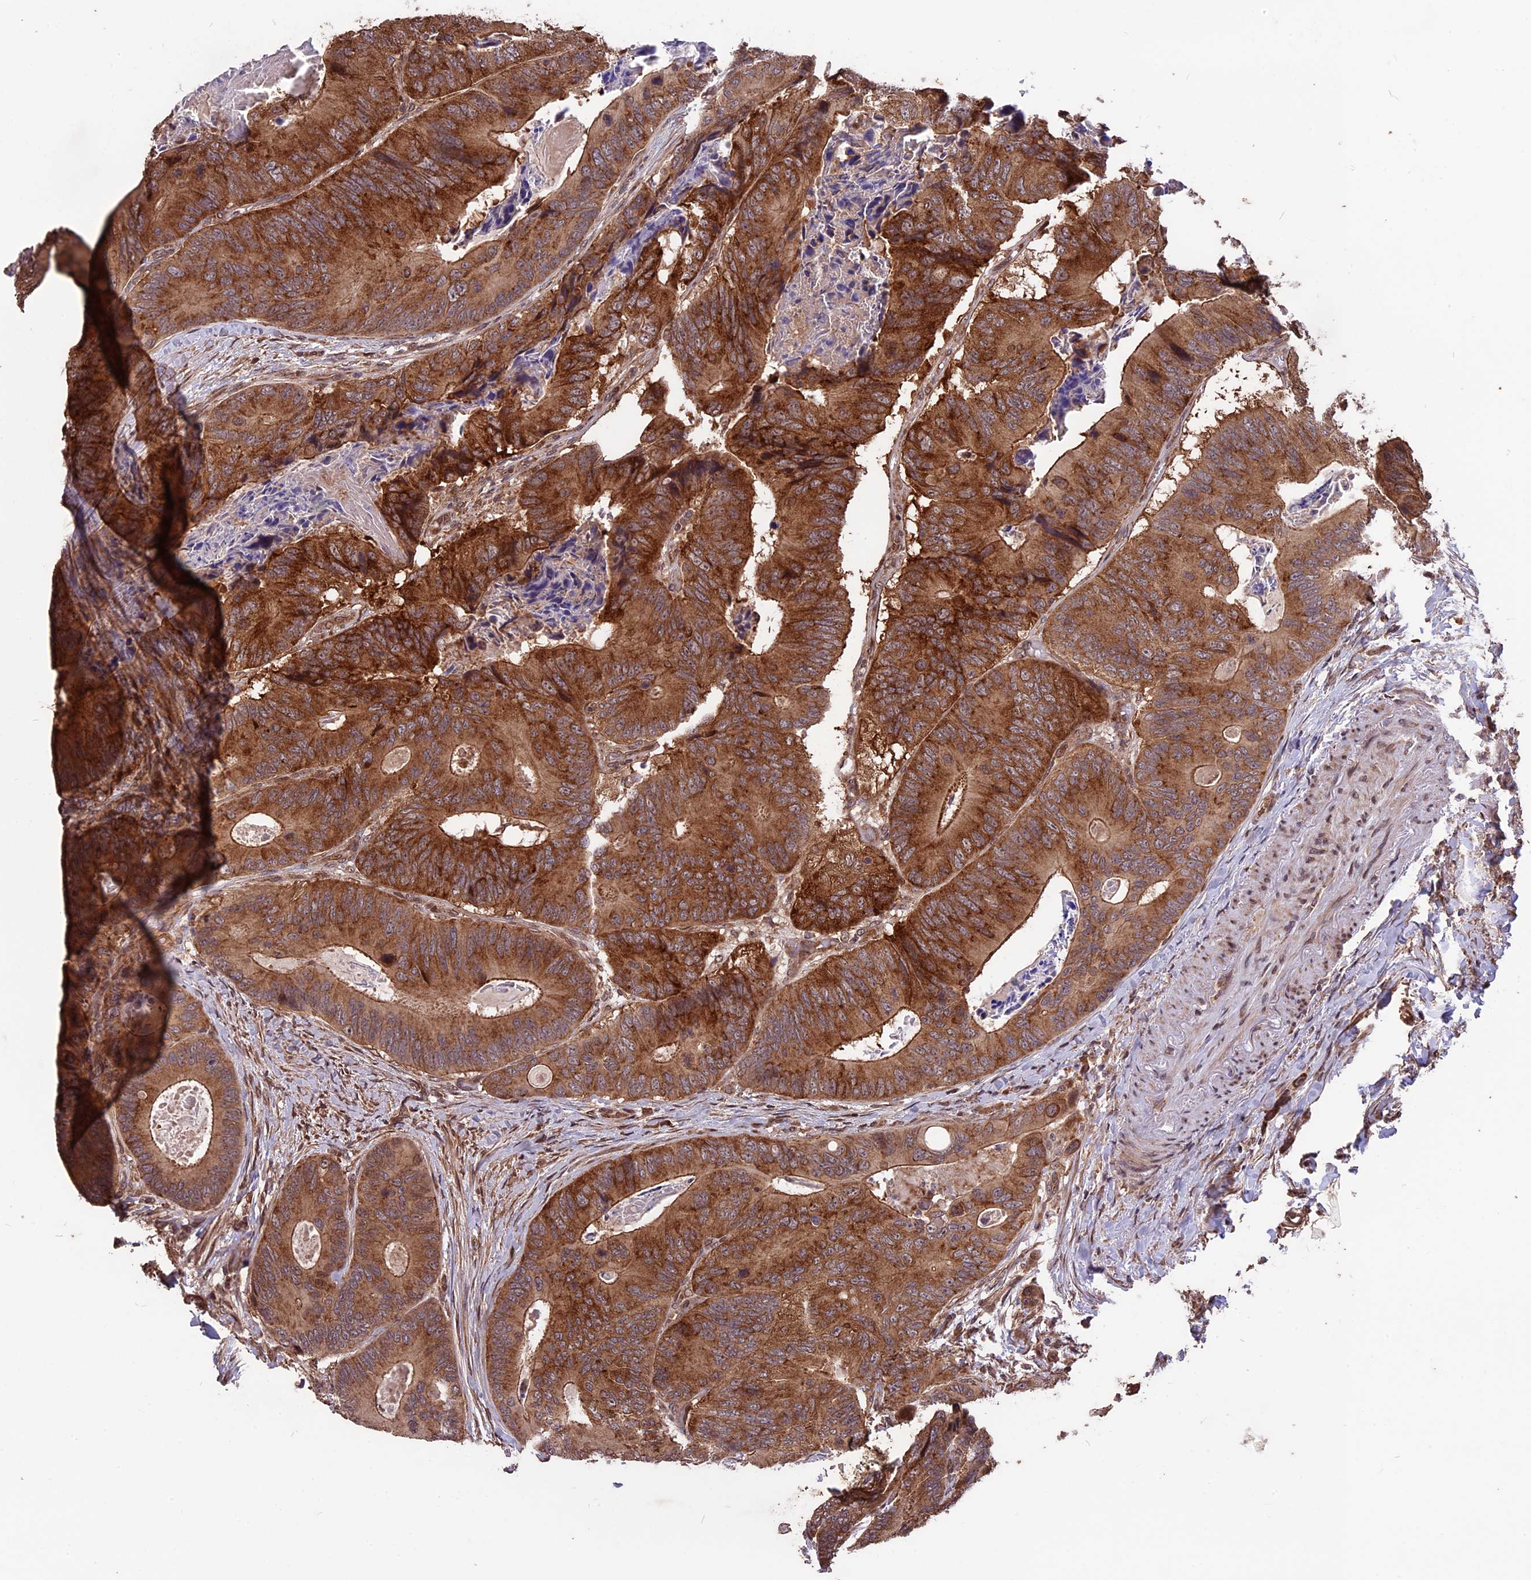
{"staining": {"intensity": "strong", "quantity": ">75%", "location": "cytoplasmic/membranous"}, "tissue": "colorectal cancer", "cell_type": "Tumor cells", "image_type": "cancer", "snomed": [{"axis": "morphology", "description": "Adenocarcinoma, NOS"}, {"axis": "topography", "description": "Colon"}], "caption": "Human colorectal cancer (adenocarcinoma) stained with a brown dye reveals strong cytoplasmic/membranous positive staining in about >75% of tumor cells.", "gene": "ZNF598", "patient": {"sex": "male", "age": 84}}